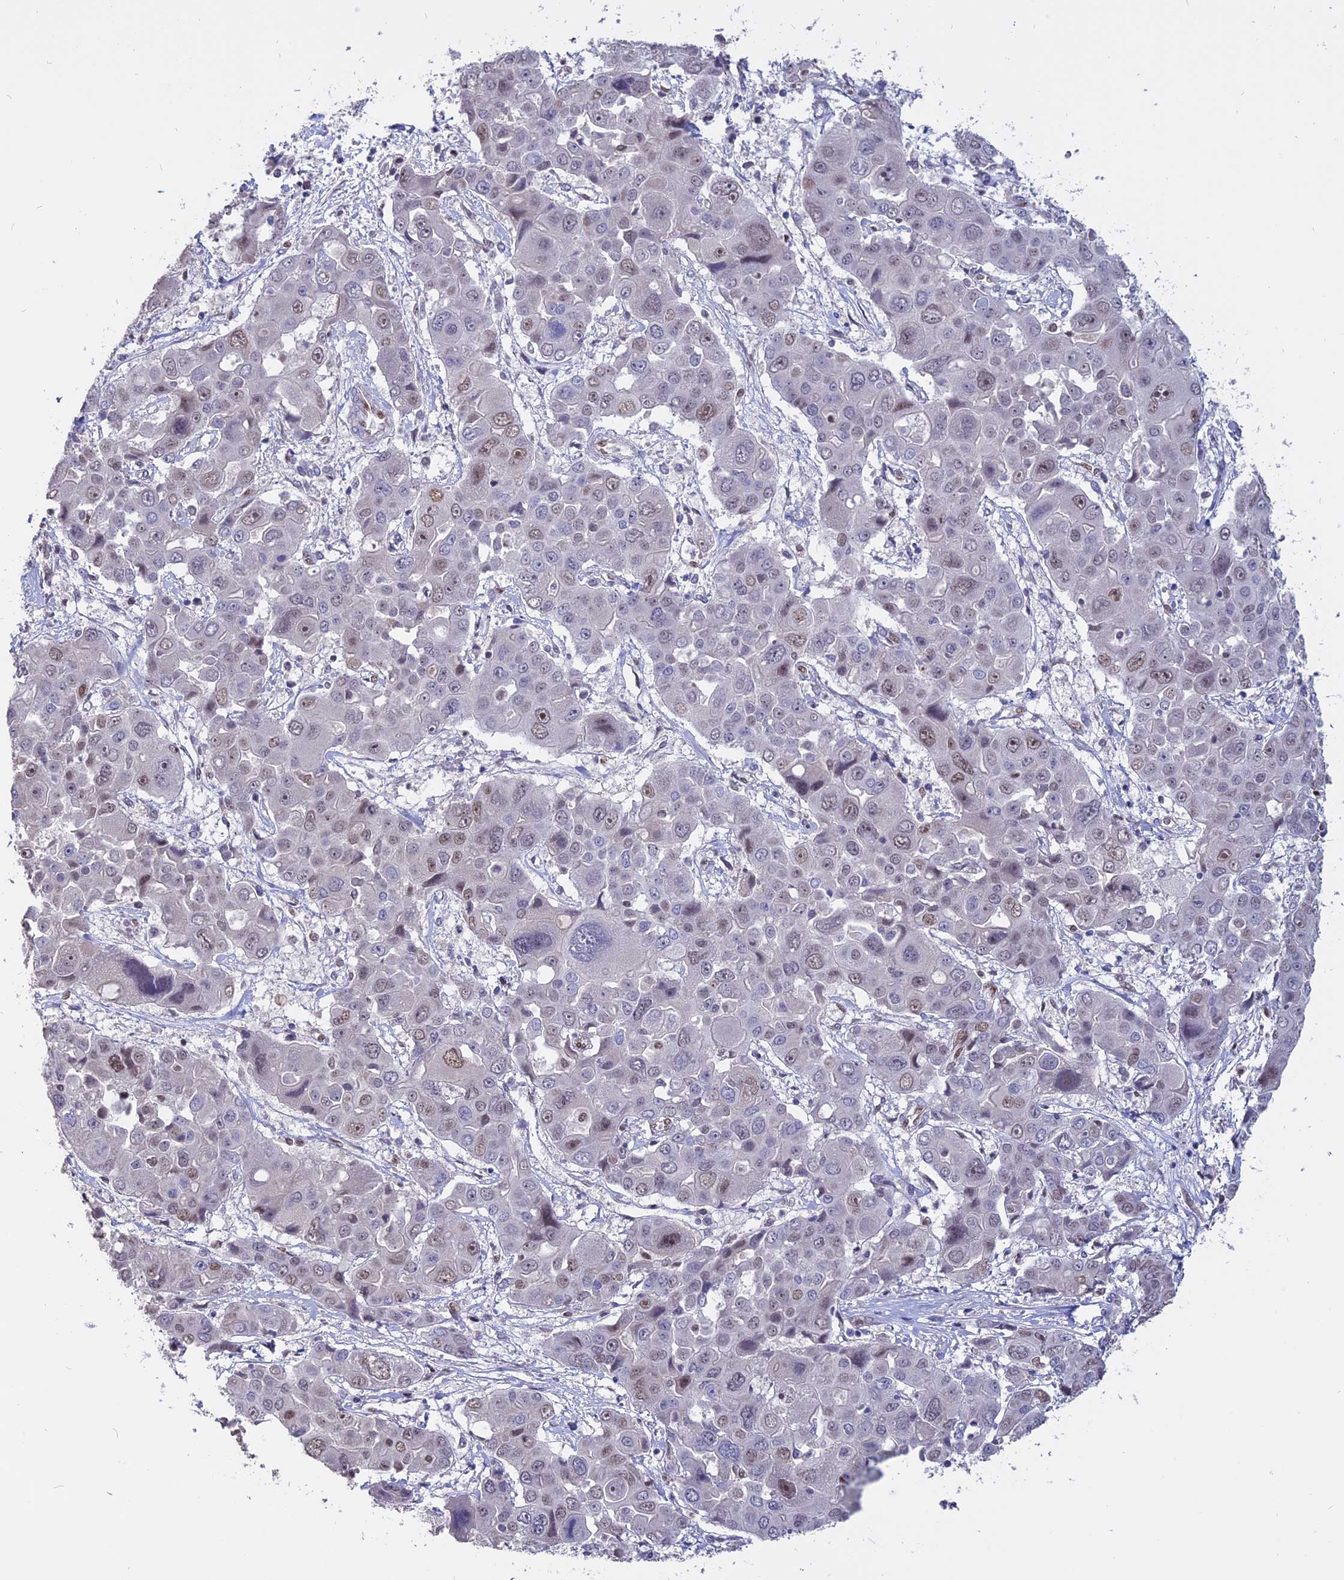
{"staining": {"intensity": "weak", "quantity": "25%-75%", "location": "nuclear"}, "tissue": "liver cancer", "cell_type": "Tumor cells", "image_type": "cancer", "snomed": [{"axis": "morphology", "description": "Cholangiocarcinoma"}, {"axis": "topography", "description": "Liver"}], "caption": "Immunohistochemical staining of human cholangiocarcinoma (liver) shows low levels of weak nuclear protein staining in approximately 25%-75% of tumor cells.", "gene": "TMEM263", "patient": {"sex": "male", "age": 67}}